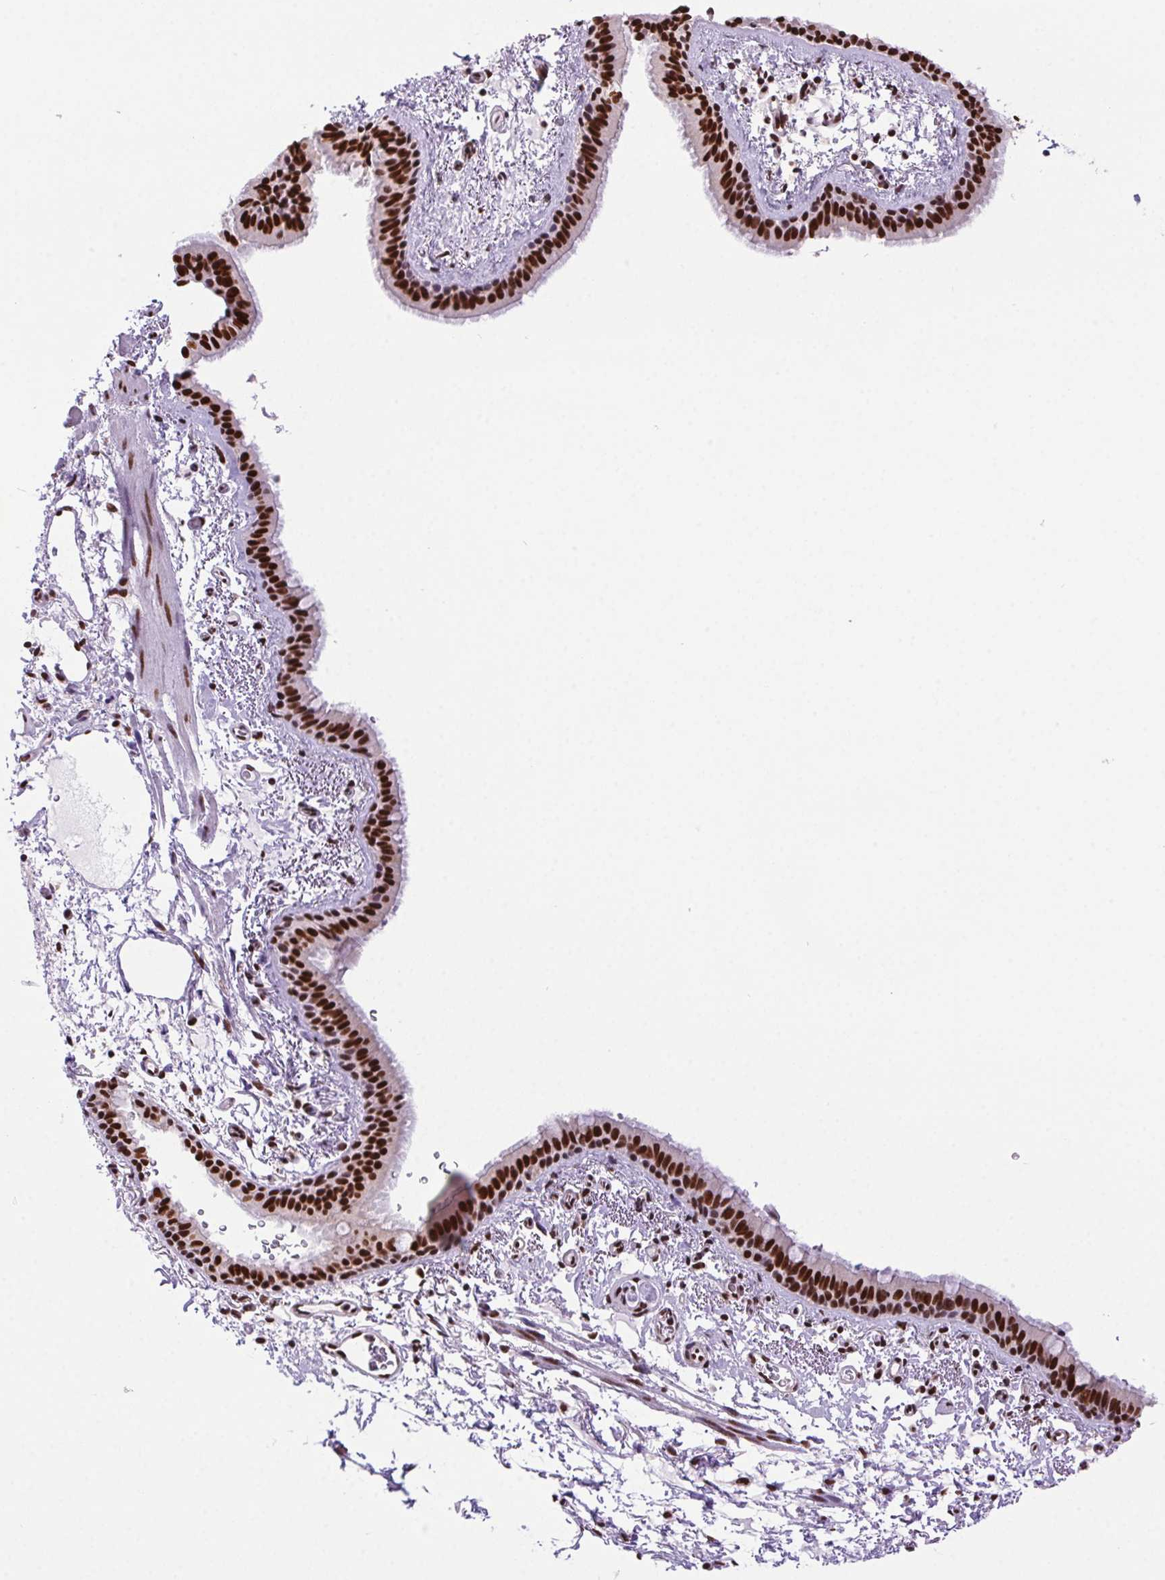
{"staining": {"intensity": "strong", "quantity": ">75%", "location": "nuclear"}, "tissue": "bronchus", "cell_type": "Respiratory epithelial cells", "image_type": "normal", "snomed": [{"axis": "morphology", "description": "Normal tissue, NOS"}, {"axis": "topography", "description": "Bronchus"}], "caption": "The immunohistochemical stain labels strong nuclear positivity in respiratory epithelial cells of benign bronchus. (DAB IHC, brown staining for protein, blue staining for nuclei).", "gene": "ZNF207", "patient": {"sex": "female", "age": 61}}